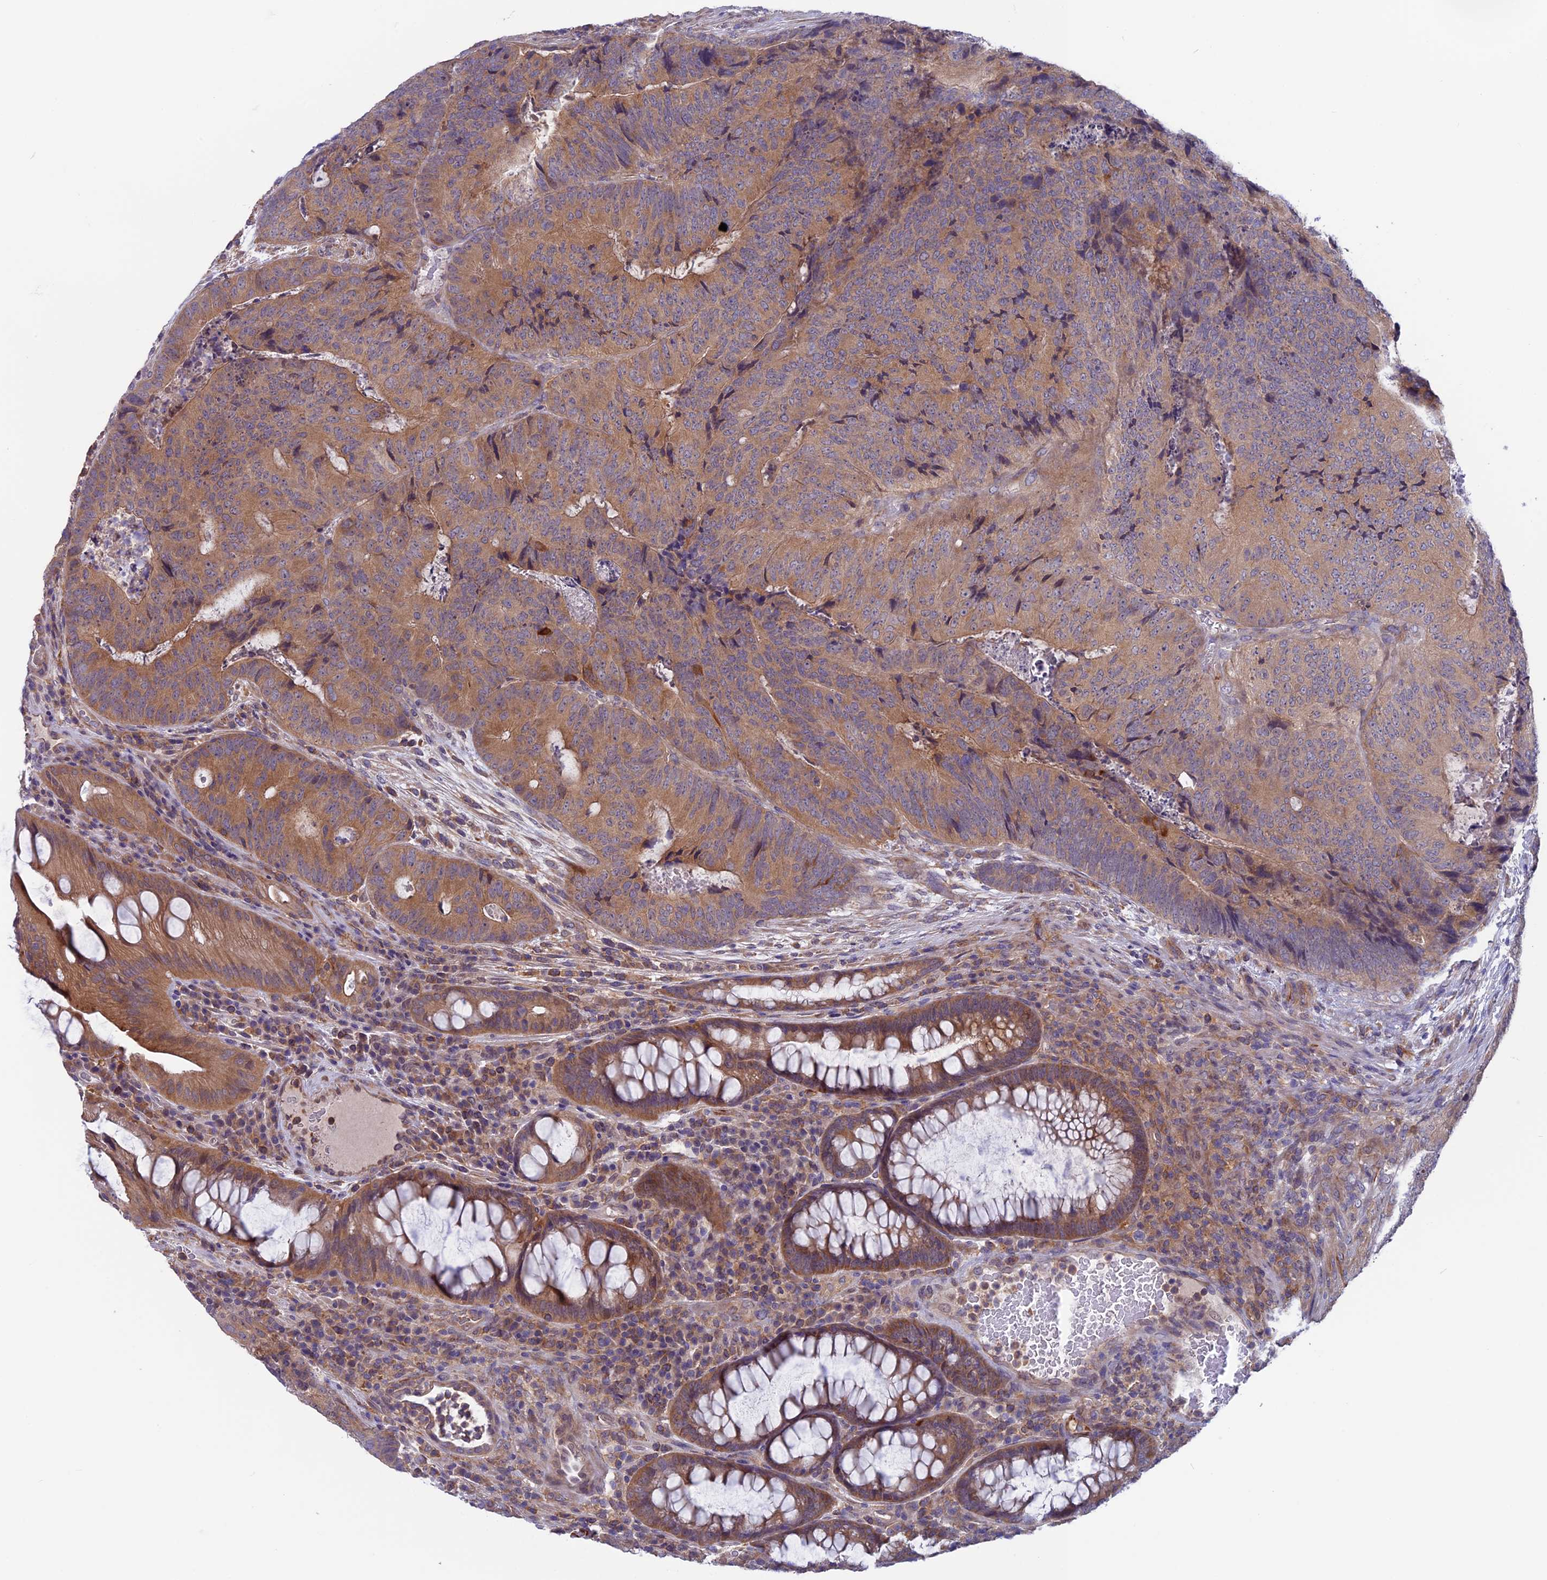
{"staining": {"intensity": "moderate", "quantity": ">75%", "location": "cytoplasmic/membranous"}, "tissue": "colorectal cancer", "cell_type": "Tumor cells", "image_type": "cancer", "snomed": [{"axis": "morphology", "description": "Adenocarcinoma, NOS"}, {"axis": "topography", "description": "Colon"}], "caption": "Adenocarcinoma (colorectal) was stained to show a protein in brown. There is medium levels of moderate cytoplasmic/membranous staining in approximately >75% of tumor cells. Using DAB (brown) and hematoxylin (blue) stains, captured at high magnification using brightfield microscopy.", "gene": "MAST2", "patient": {"sex": "female", "age": 67}}